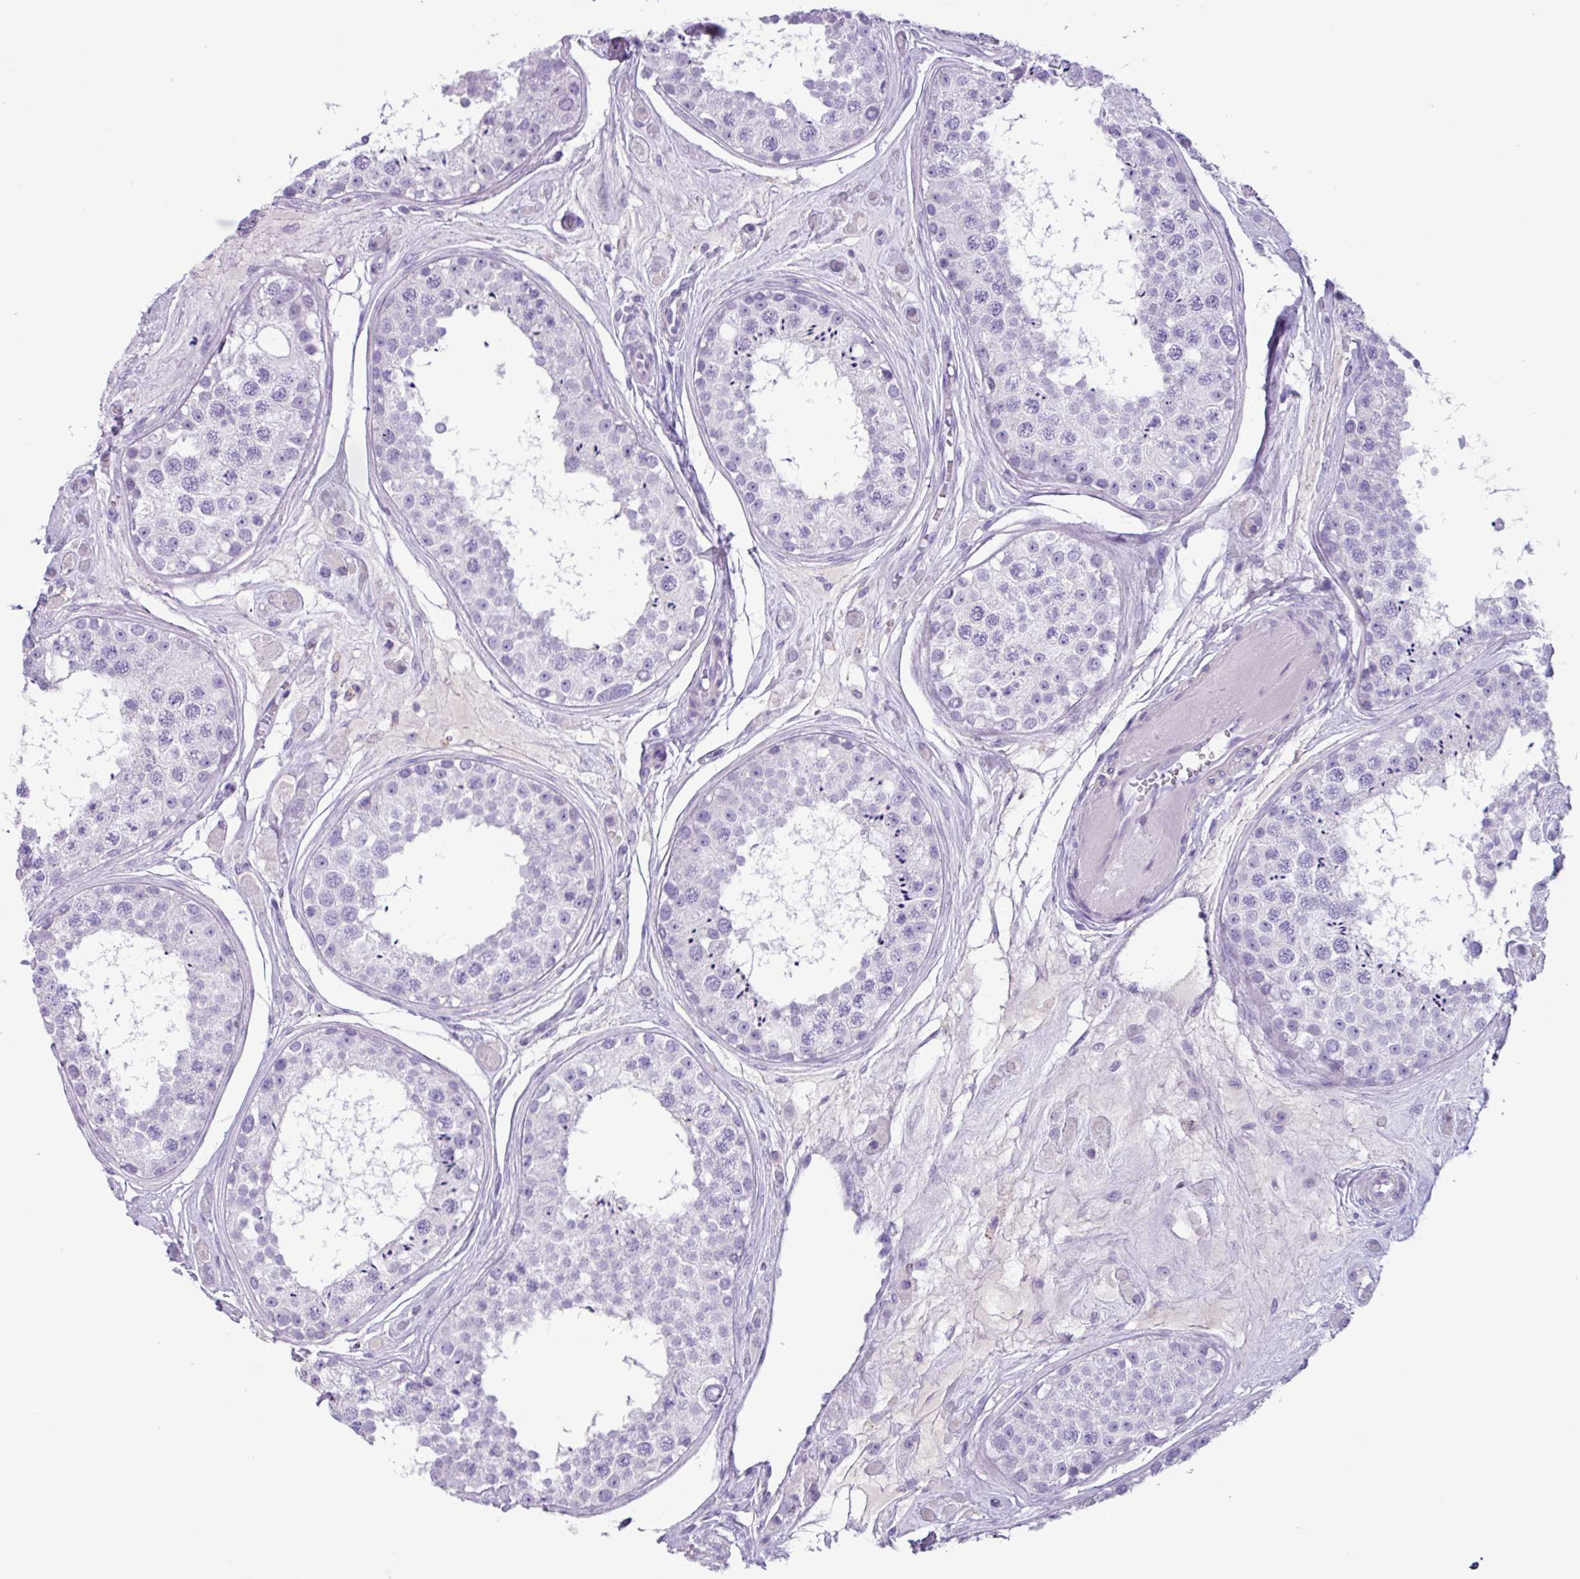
{"staining": {"intensity": "negative", "quantity": "none", "location": "none"}, "tissue": "testis", "cell_type": "Cells in seminiferous ducts", "image_type": "normal", "snomed": [{"axis": "morphology", "description": "Normal tissue, NOS"}, {"axis": "topography", "description": "Testis"}], "caption": "The IHC histopathology image has no significant staining in cells in seminiferous ducts of testis. The staining is performed using DAB brown chromogen with nuclei counter-stained in using hematoxylin.", "gene": "CYSTM1", "patient": {"sex": "male", "age": 25}}